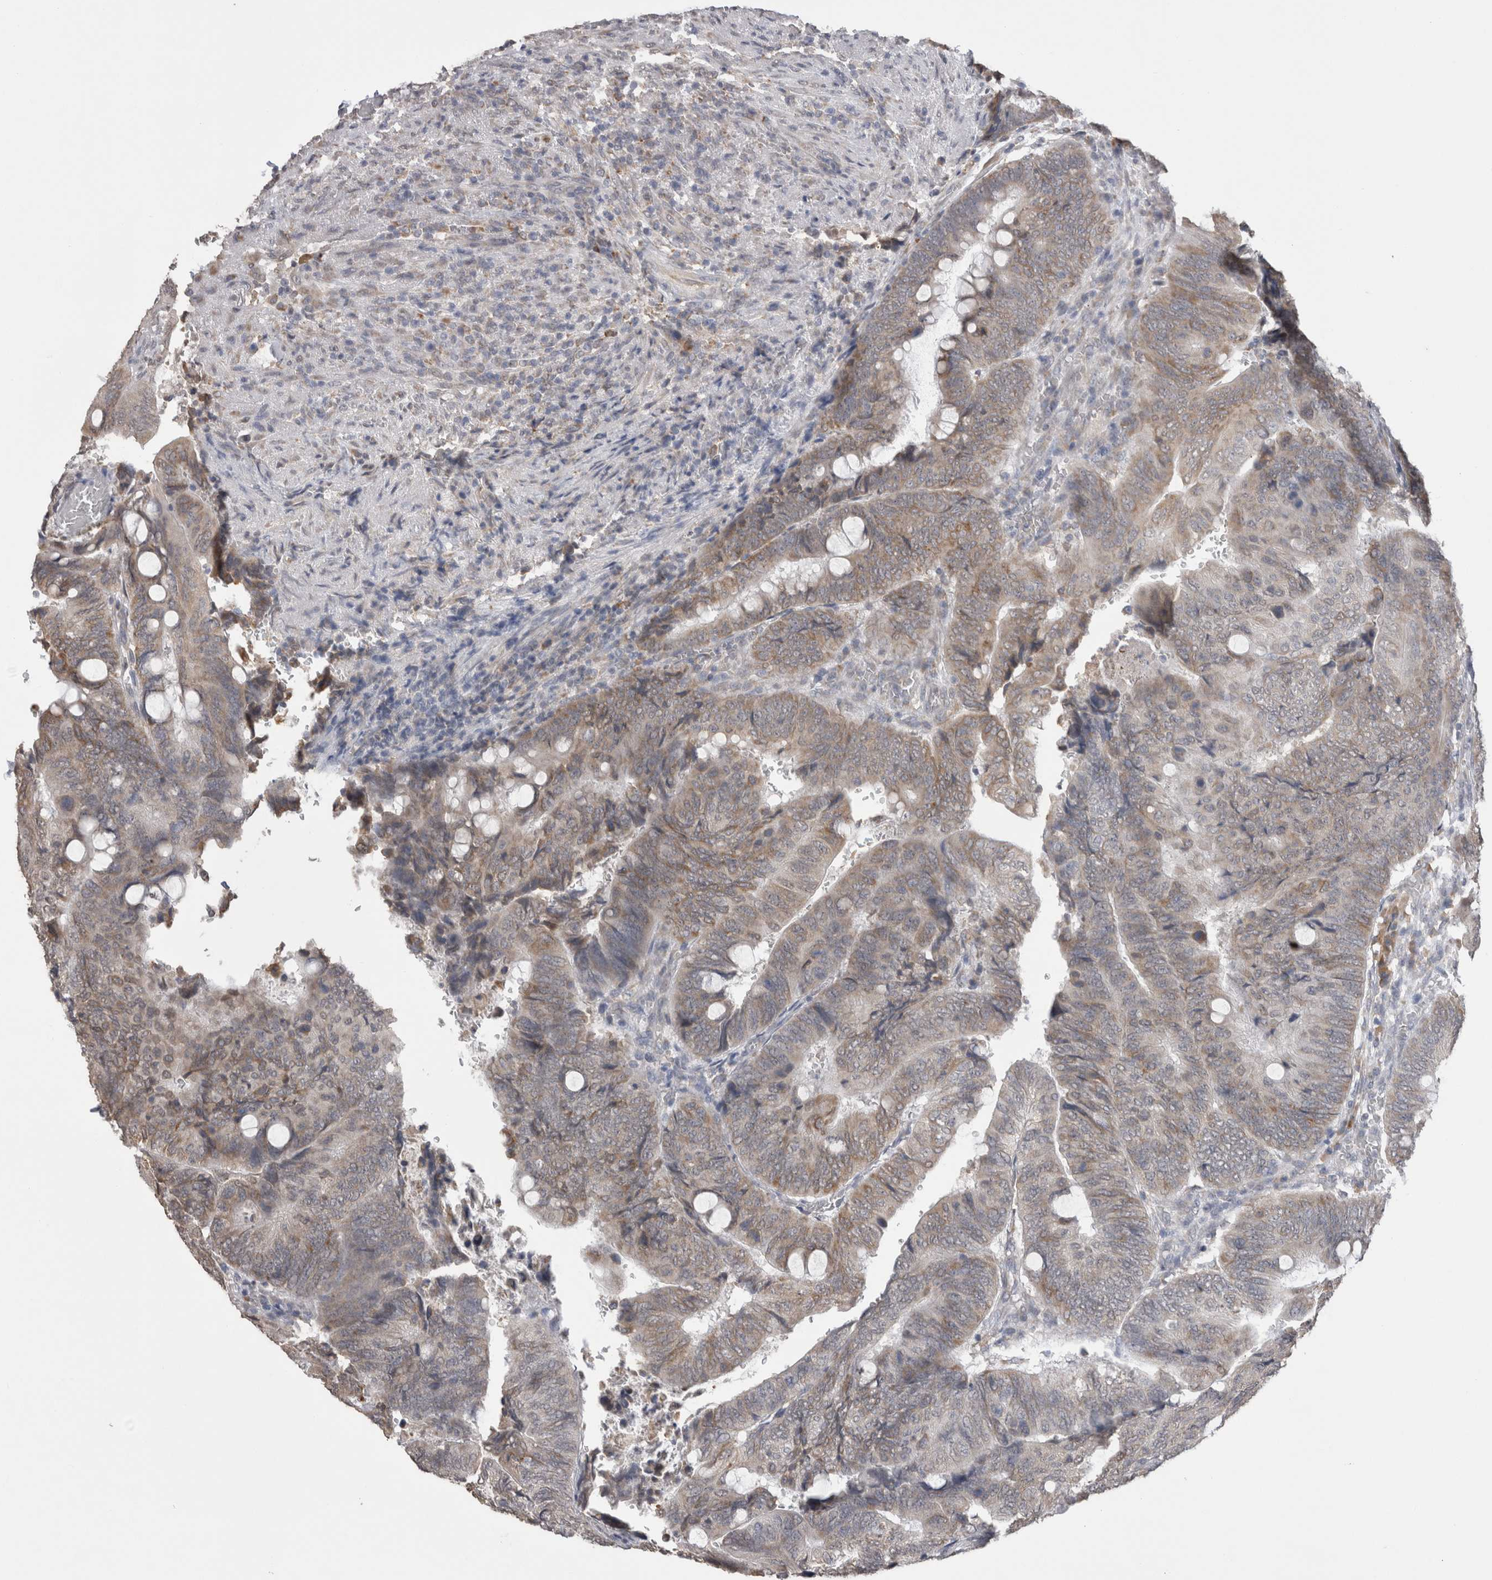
{"staining": {"intensity": "weak", "quantity": ">75%", "location": "cytoplasmic/membranous"}, "tissue": "colorectal cancer", "cell_type": "Tumor cells", "image_type": "cancer", "snomed": [{"axis": "morphology", "description": "Normal tissue, NOS"}, {"axis": "morphology", "description": "Adenocarcinoma, NOS"}, {"axis": "topography", "description": "Rectum"}, {"axis": "topography", "description": "Peripheral nerve tissue"}], "caption": "Immunohistochemistry micrograph of colorectal cancer stained for a protein (brown), which reveals low levels of weak cytoplasmic/membranous staining in approximately >75% of tumor cells.", "gene": "NOMO1", "patient": {"sex": "male", "age": 92}}